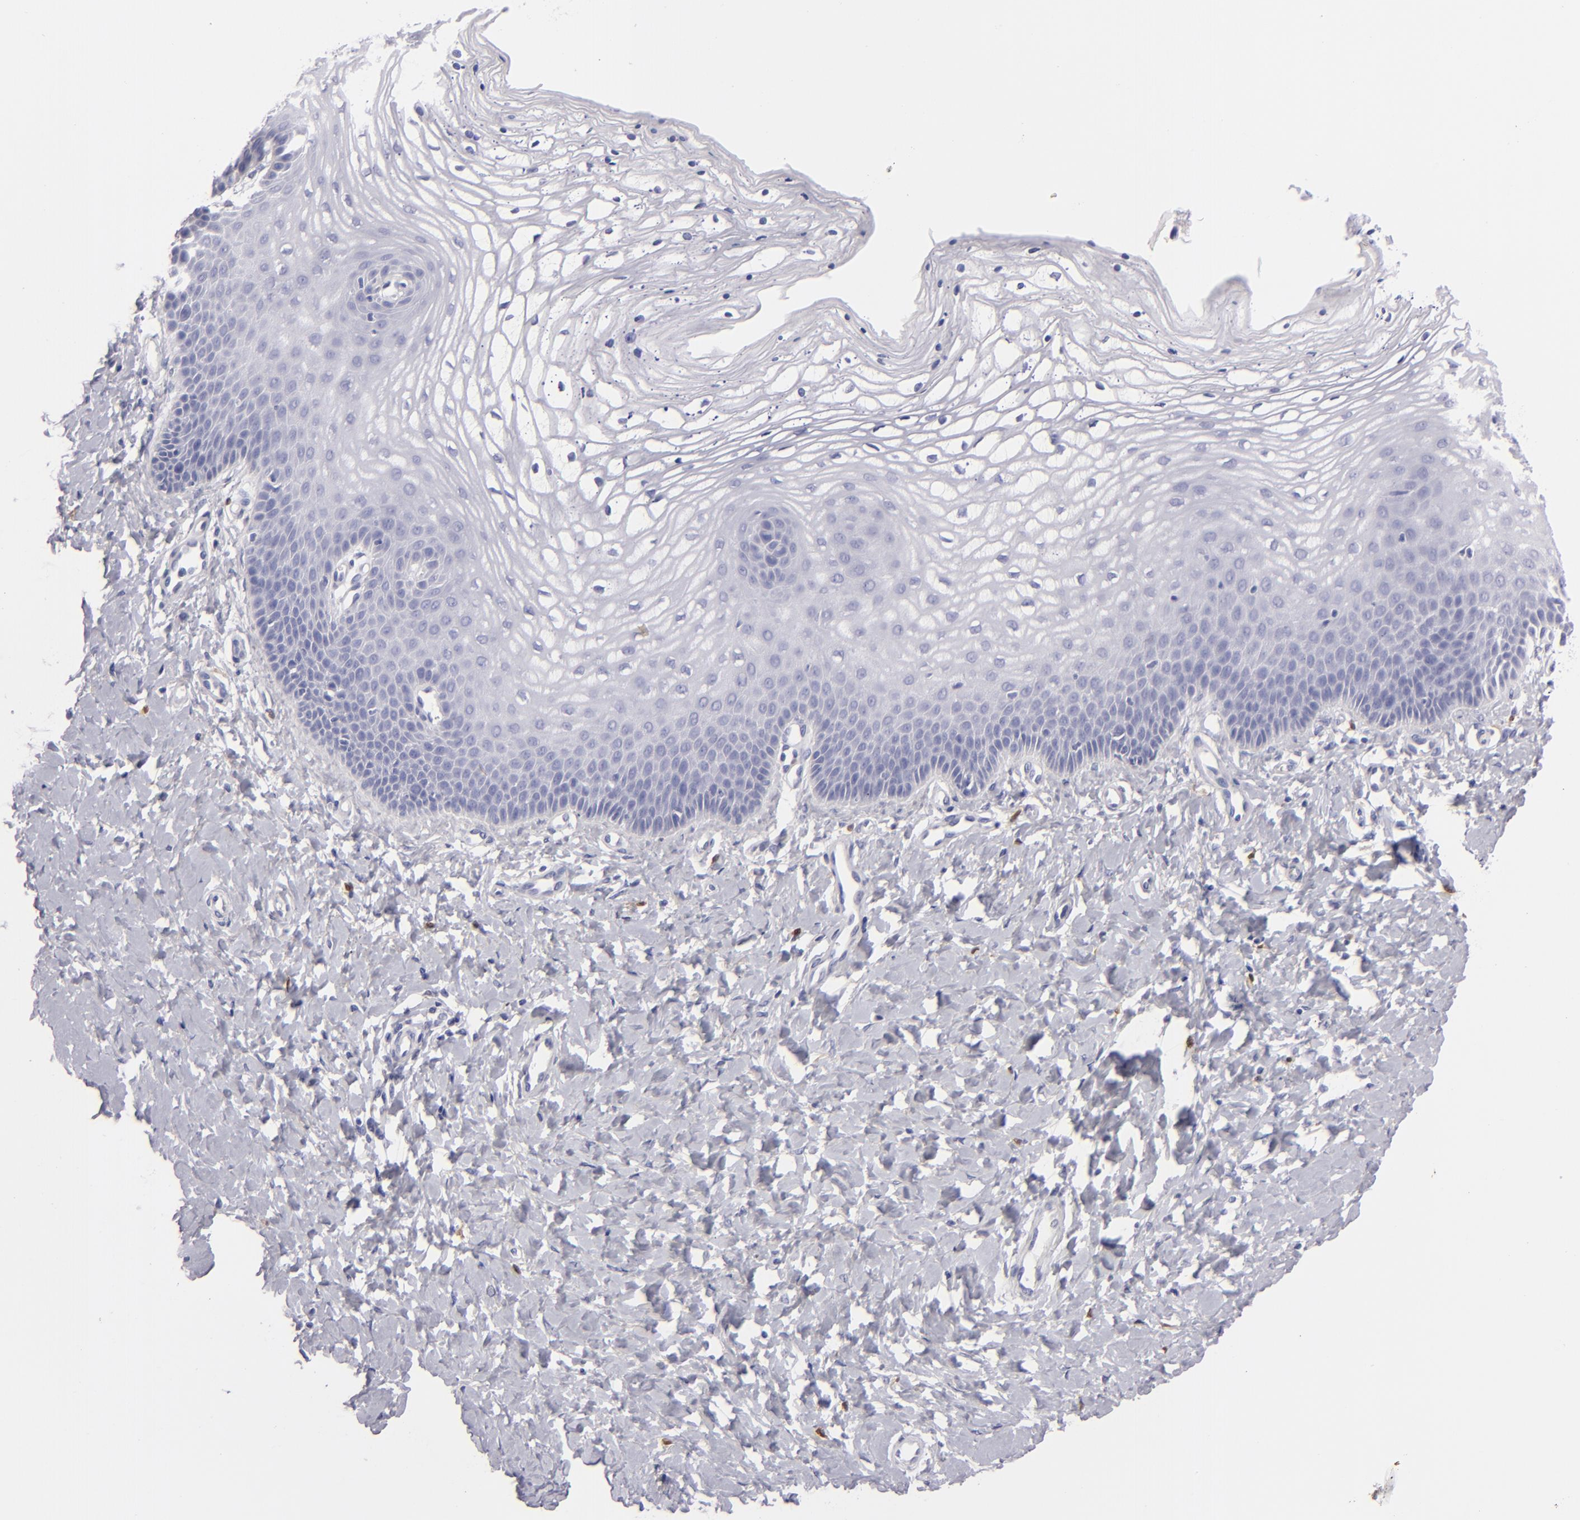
{"staining": {"intensity": "negative", "quantity": "none", "location": "none"}, "tissue": "vagina", "cell_type": "Squamous epithelial cells", "image_type": "normal", "snomed": [{"axis": "morphology", "description": "Normal tissue, NOS"}, {"axis": "topography", "description": "Vagina"}], "caption": "A histopathology image of human vagina is negative for staining in squamous epithelial cells. Nuclei are stained in blue.", "gene": "F13A1", "patient": {"sex": "female", "age": 68}}